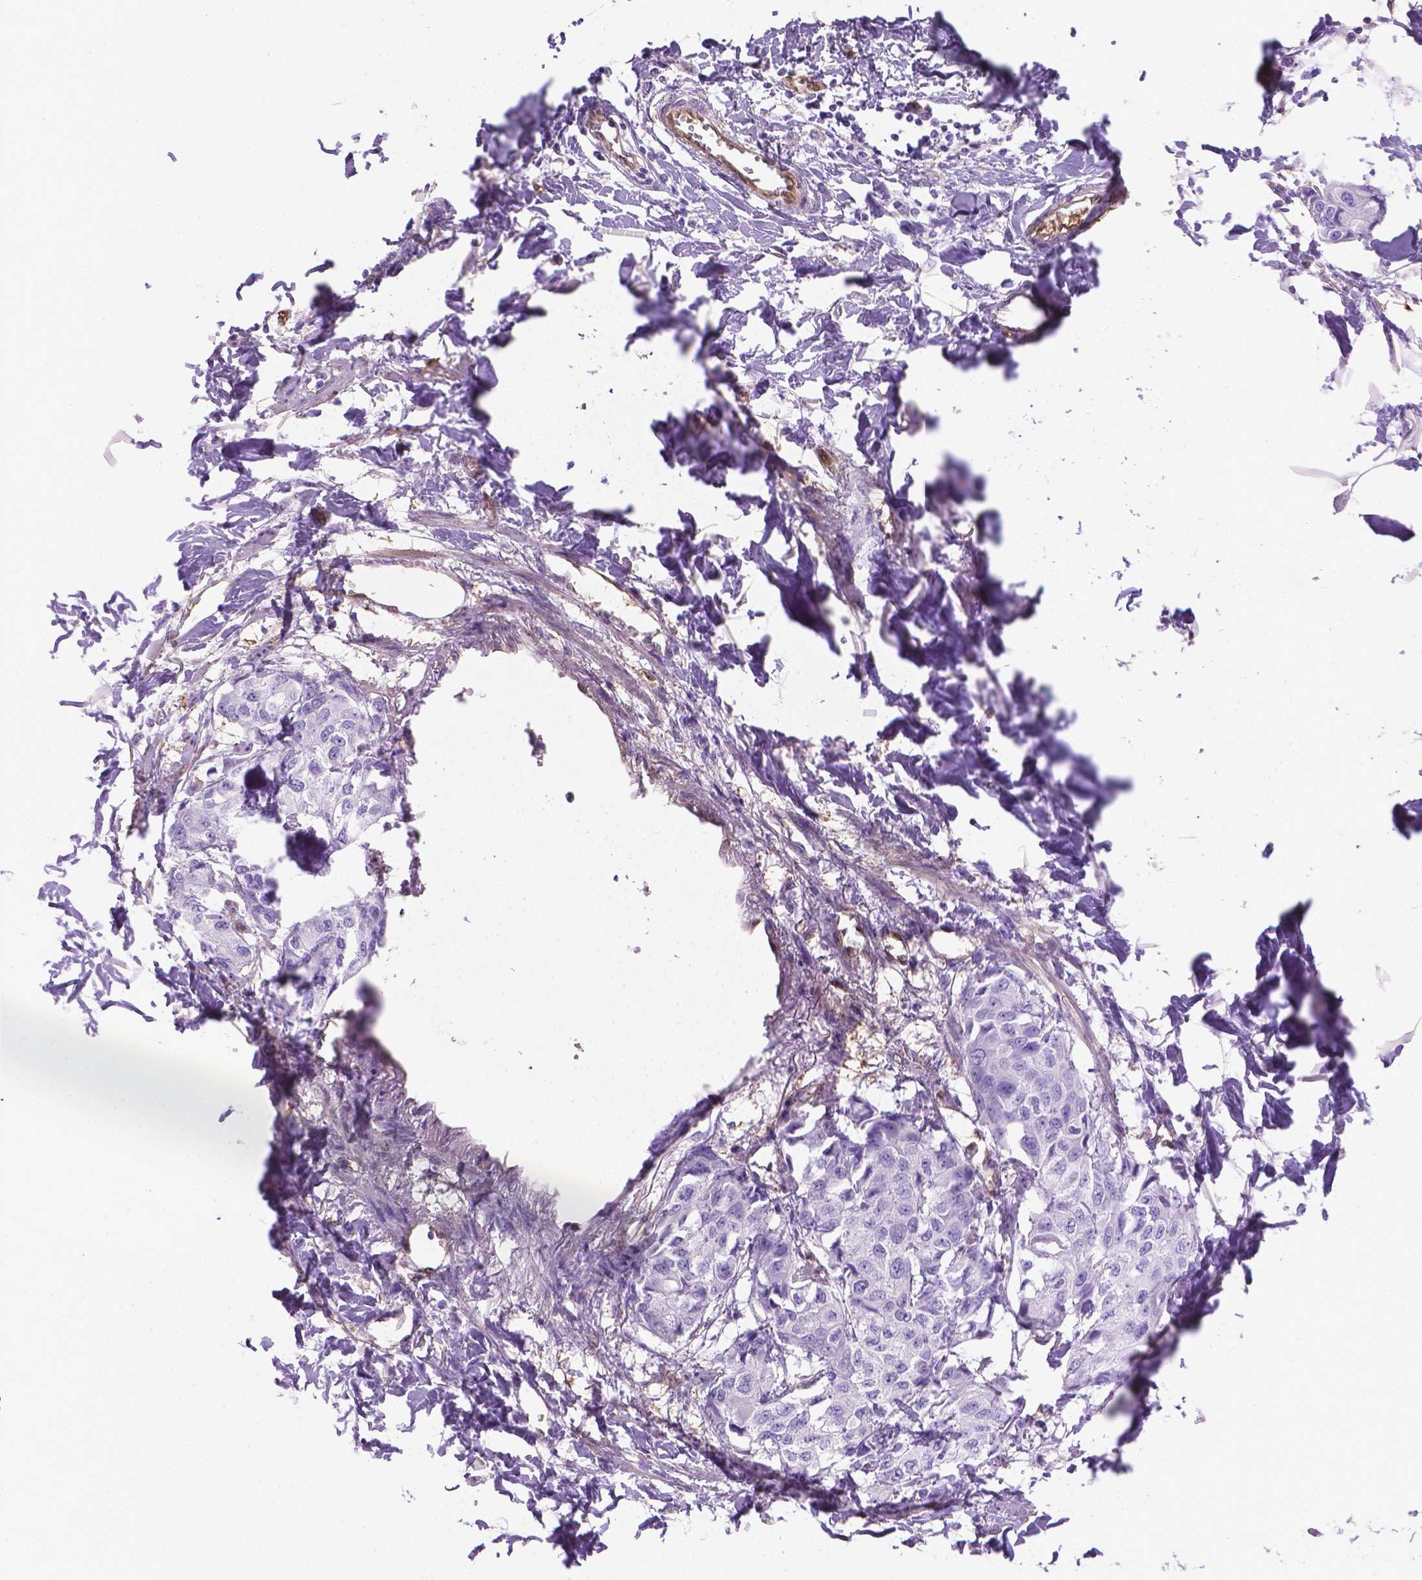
{"staining": {"intensity": "negative", "quantity": "none", "location": "none"}, "tissue": "breast cancer", "cell_type": "Tumor cells", "image_type": "cancer", "snomed": [{"axis": "morphology", "description": "Duct carcinoma"}, {"axis": "topography", "description": "Breast"}], "caption": "Tumor cells show no significant expression in breast cancer.", "gene": "CLIC4", "patient": {"sex": "female", "age": 80}}